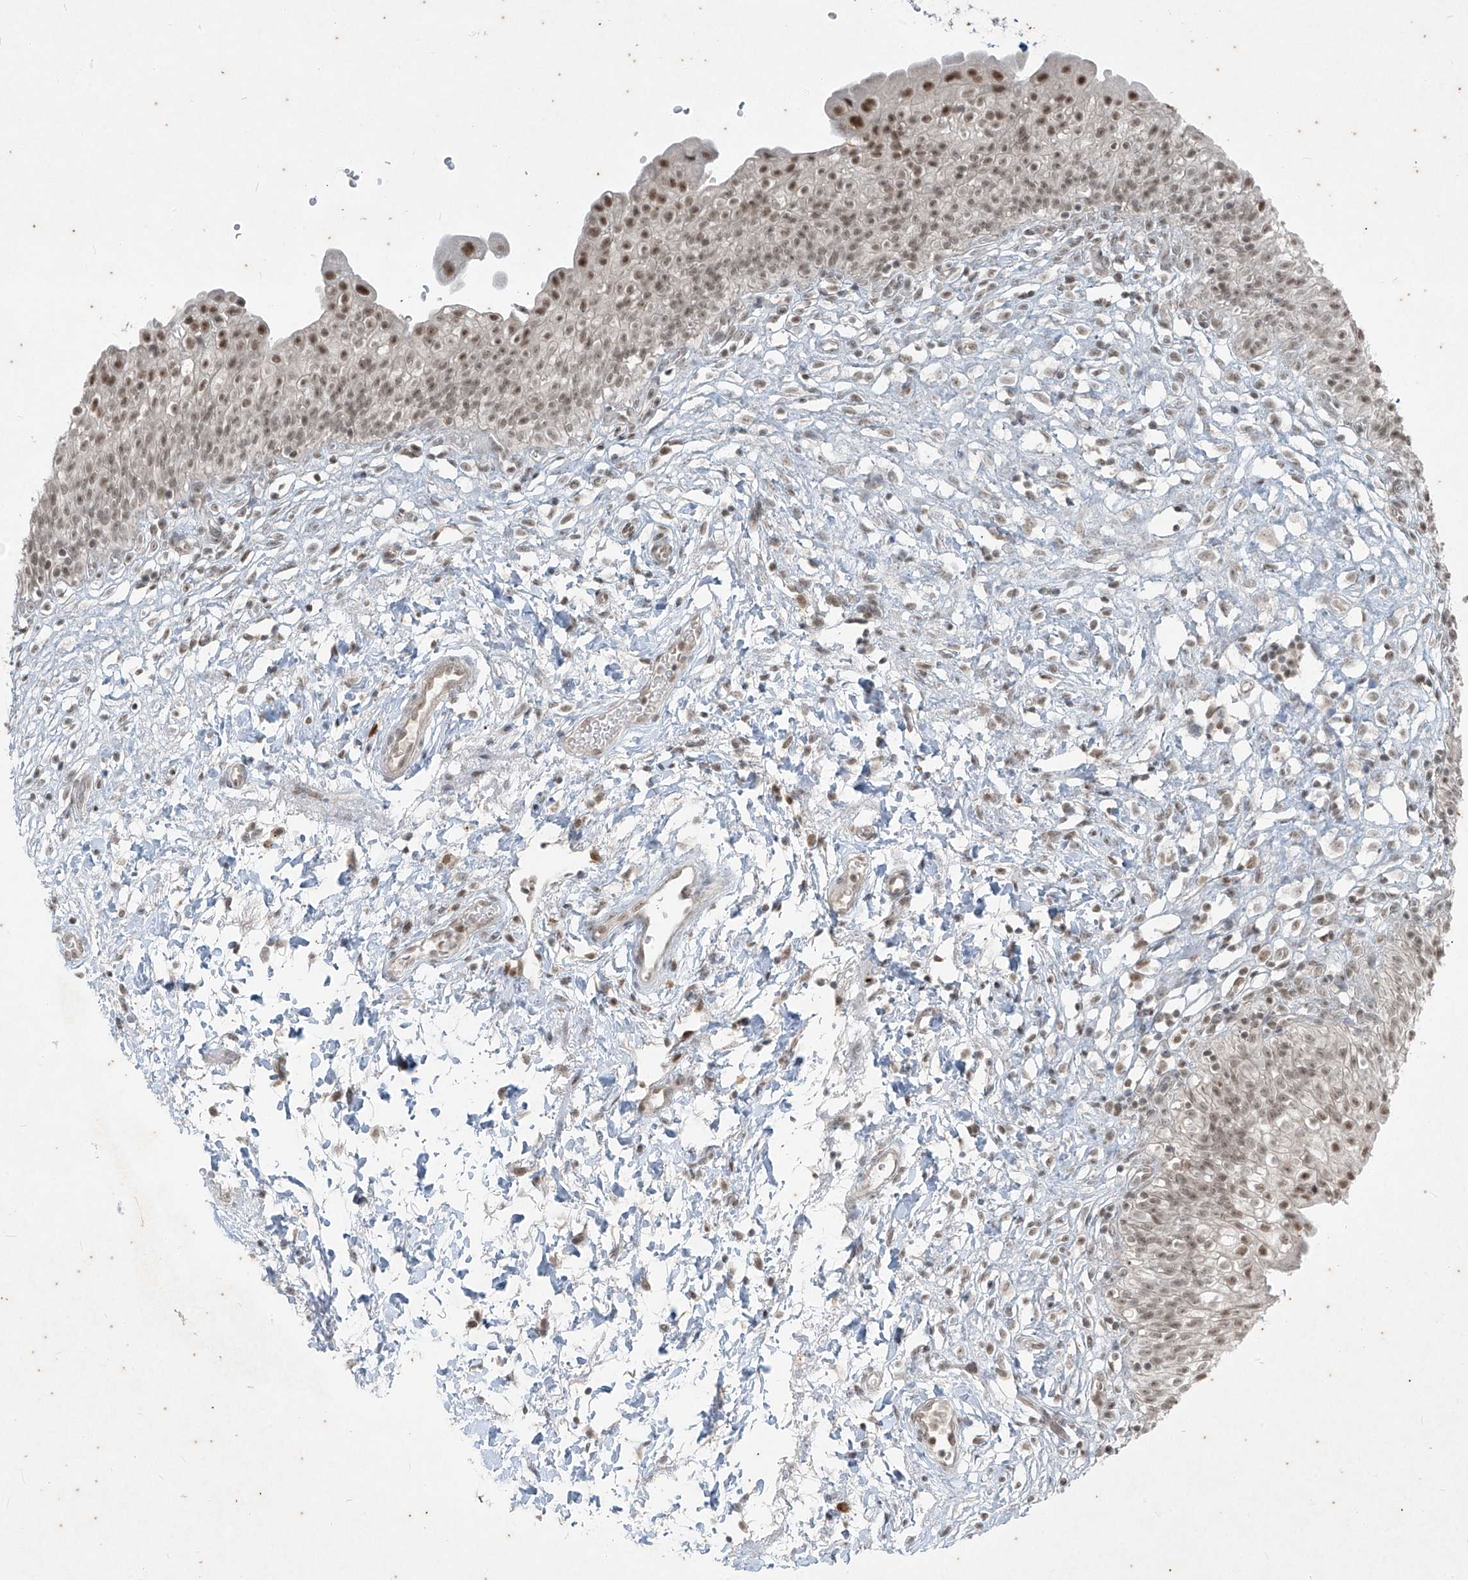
{"staining": {"intensity": "moderate", "quantity": ">75%", "location": "nuclear"}, "tissue": "urinary bladder", "cell_type": "Urothelial cells", "image_type": "normal", "snomed": [{"axis": "morphology", "description": "Normal tissue, NOS"}, {"axis": "topography", "description": "Urinary bladder"}], "caption": "Immunohistochemistry (DAB) staining of benign human urinary bladder exhibits moderate nuclear protein positivity in approximately >75% of urothelial cells.", "gene": "ZNF354B", "patient": {"sex": "male", "age": 55}}